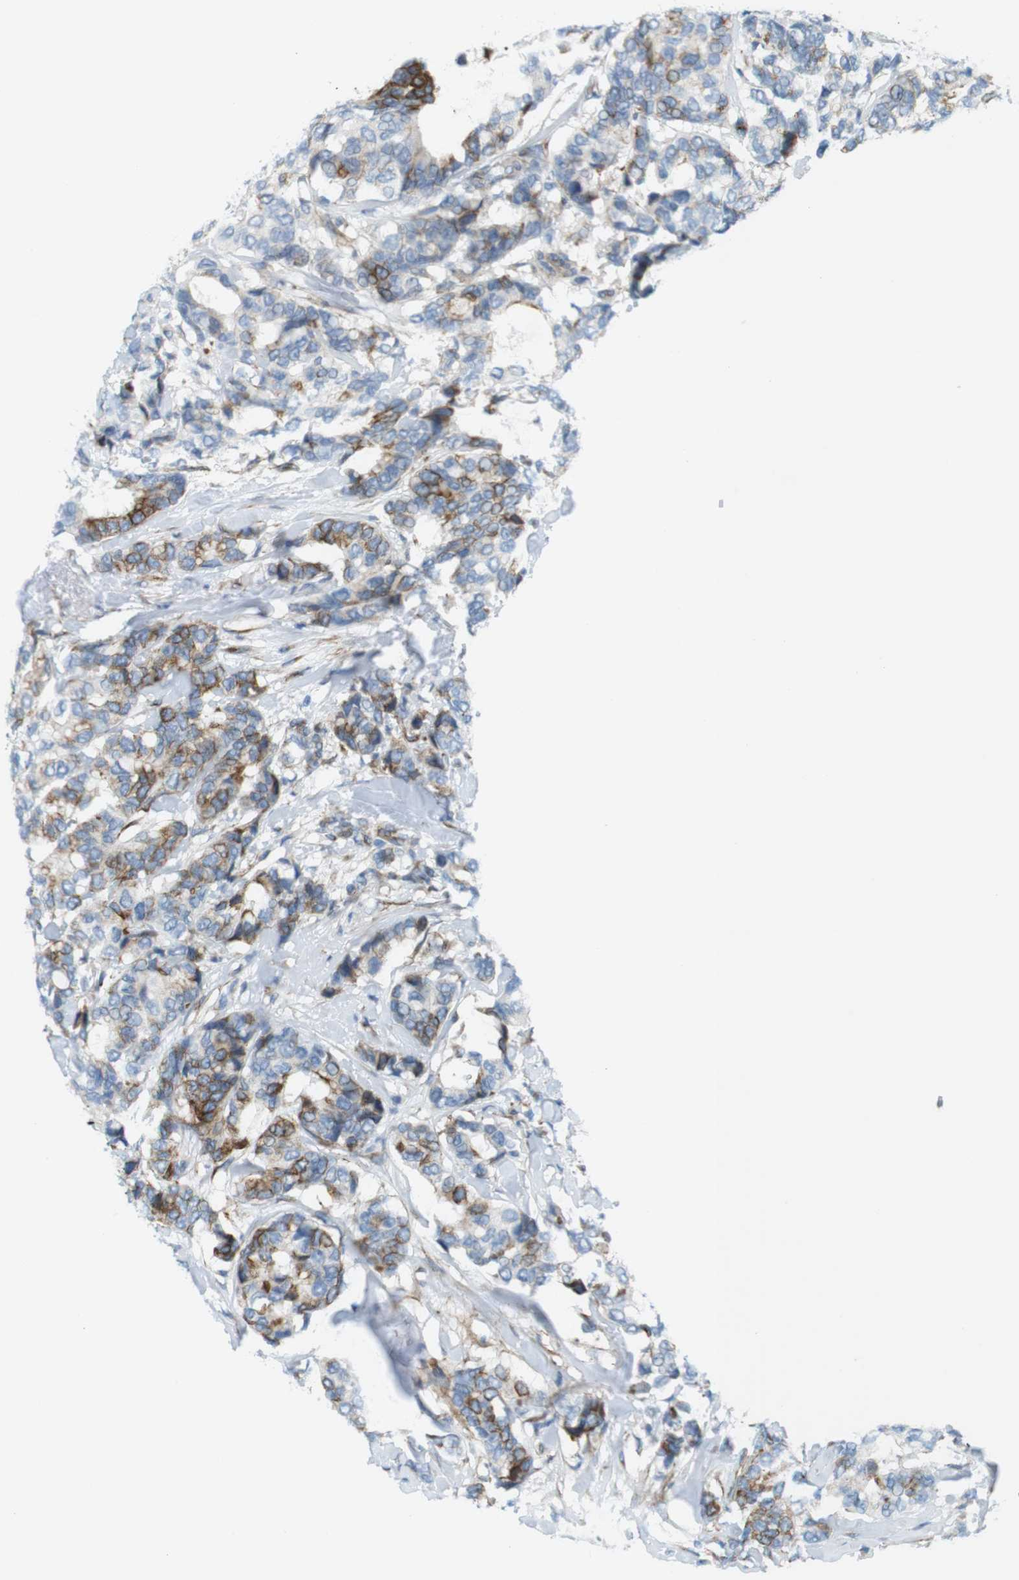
{"staining": {"intensity": "strong", "quantity": "<25%", "location": "cytoplasmic/membranous"}, "tissue": "breast cancer", "cell_type": "Tumor cells", "image_type": "cancer", "snomed": [{"axis": "morphology", "description": "Duct carcinoma"}, {"axis": "topography", "description": "Breast"}], "caption": "Immunohistochemical staining of human breast infiltrating ductal carcinoma exhibits medium levels of strong cytoplasmic/membranous staining in approximately <25% of tumor cells.", "gene": "MYH9", "patient": {"sex": "female", "age": 87}}